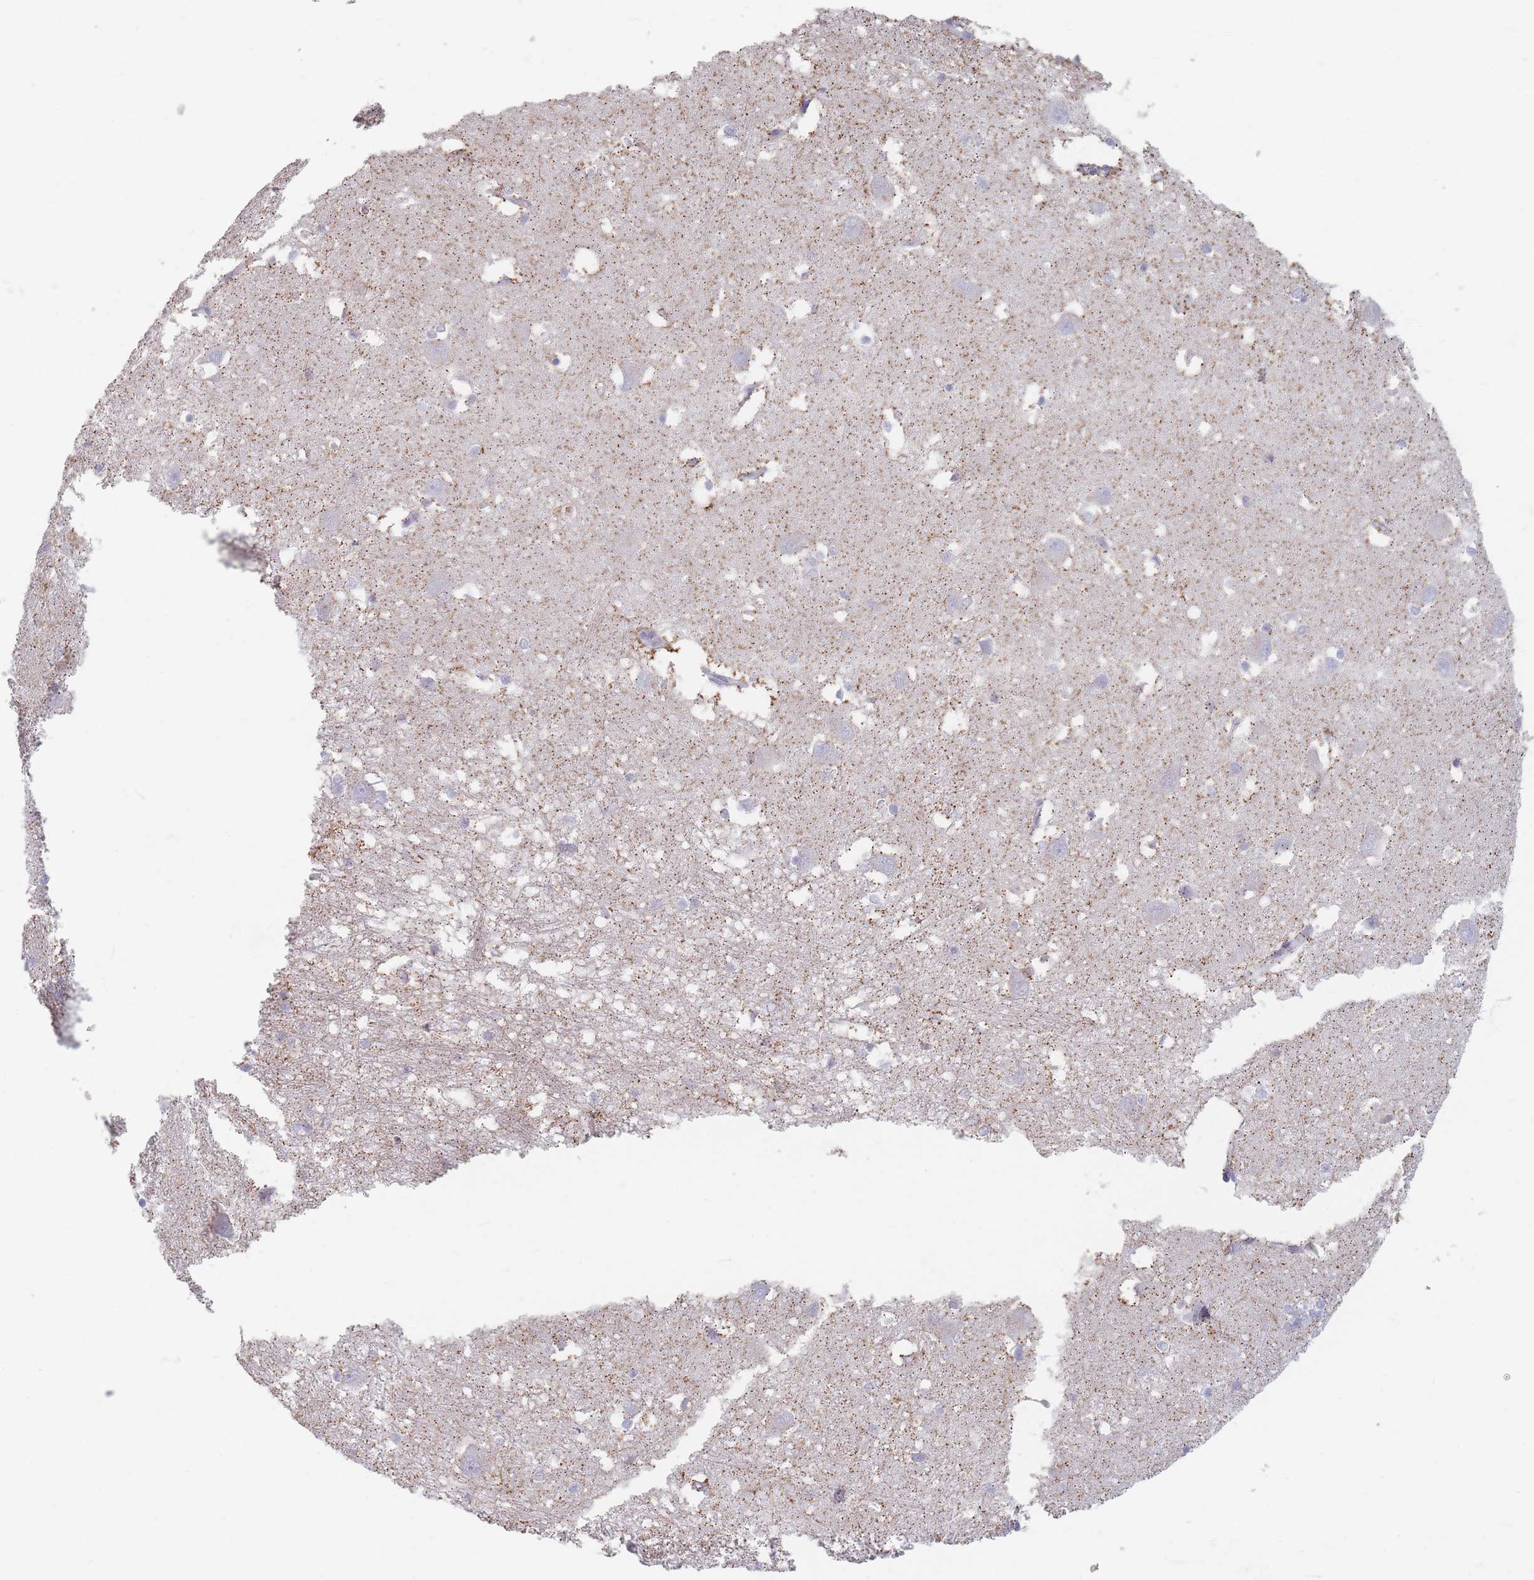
{"staining": {"intensity": "moderate", "quantity": "<25%", "location": "cytoplasmic/membranous"}, "tissue": "caudate", "cell_type": "Glial cells", "image_type": "normal", "snomed": [{"axis": "morphology", "description": "Normal tissue, NOS"}, {"axis": "topography", "description": "Lateral ventricle wall"}], "caption": "Caudate stained with DAB (3,3'-diaminobenzidine) immunohistochemistry (IHC) exhibits low levels of moderate cytoplasmic/membranous positivity in about <25% of glial cells.", "gene": "HELZ2", "patient": {"sex": "male", "age": 37}}